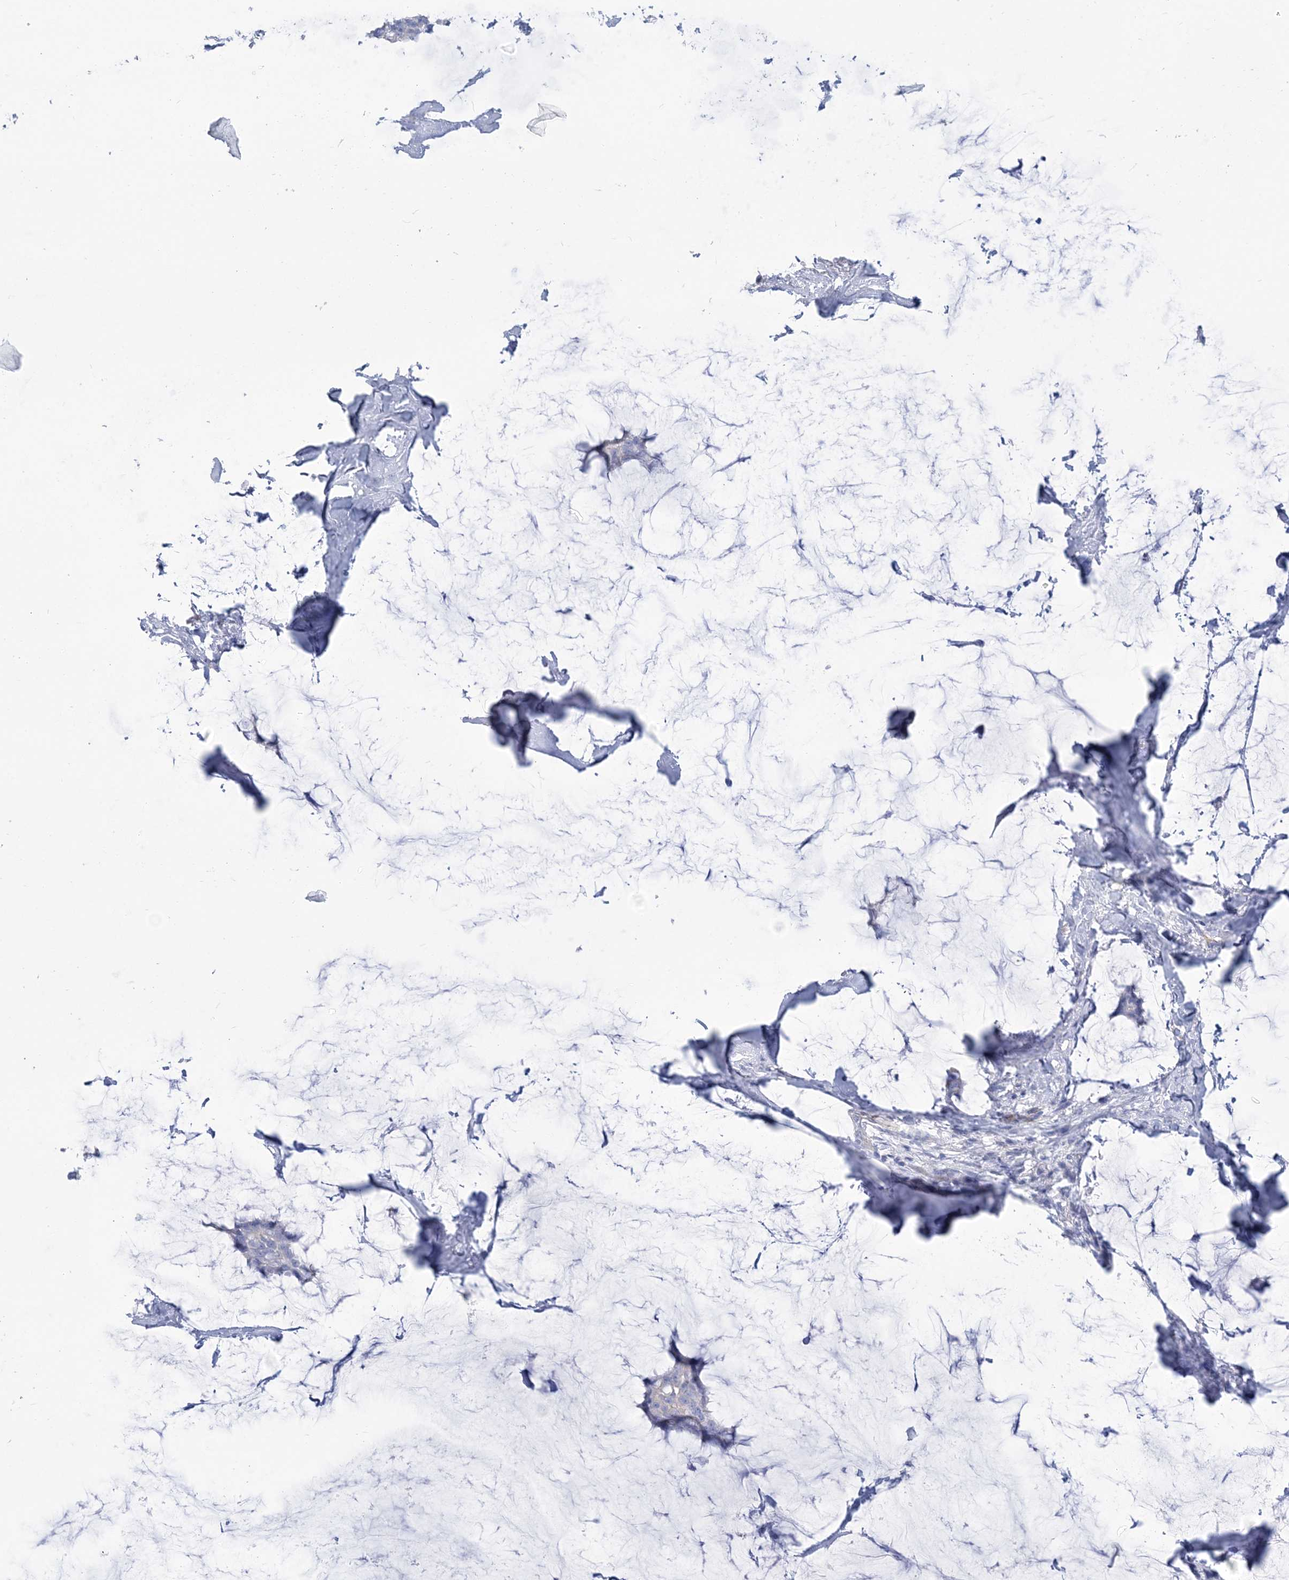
{"staining": {"intensity": "negative", "quantity": "none", "location": "none"}, "tissue": "breast cancer", "cell_type": "Tumor cells", "image_type": "cancer", "snomed": [{"axis": "morphology", "description": "Duct carcinoma"}, {"axis": "topography", "description": "Breast"}], "caption": "This micrograph is of invasive ductal carcinoma (breast) stained with immunohistochemistry to label a protein in brown with the nuclei are counter-stained blue. There is no positivity in tumor cells.", "gene": "RAB11FIP5", "patient": {"sex": "female", "age": 93}}